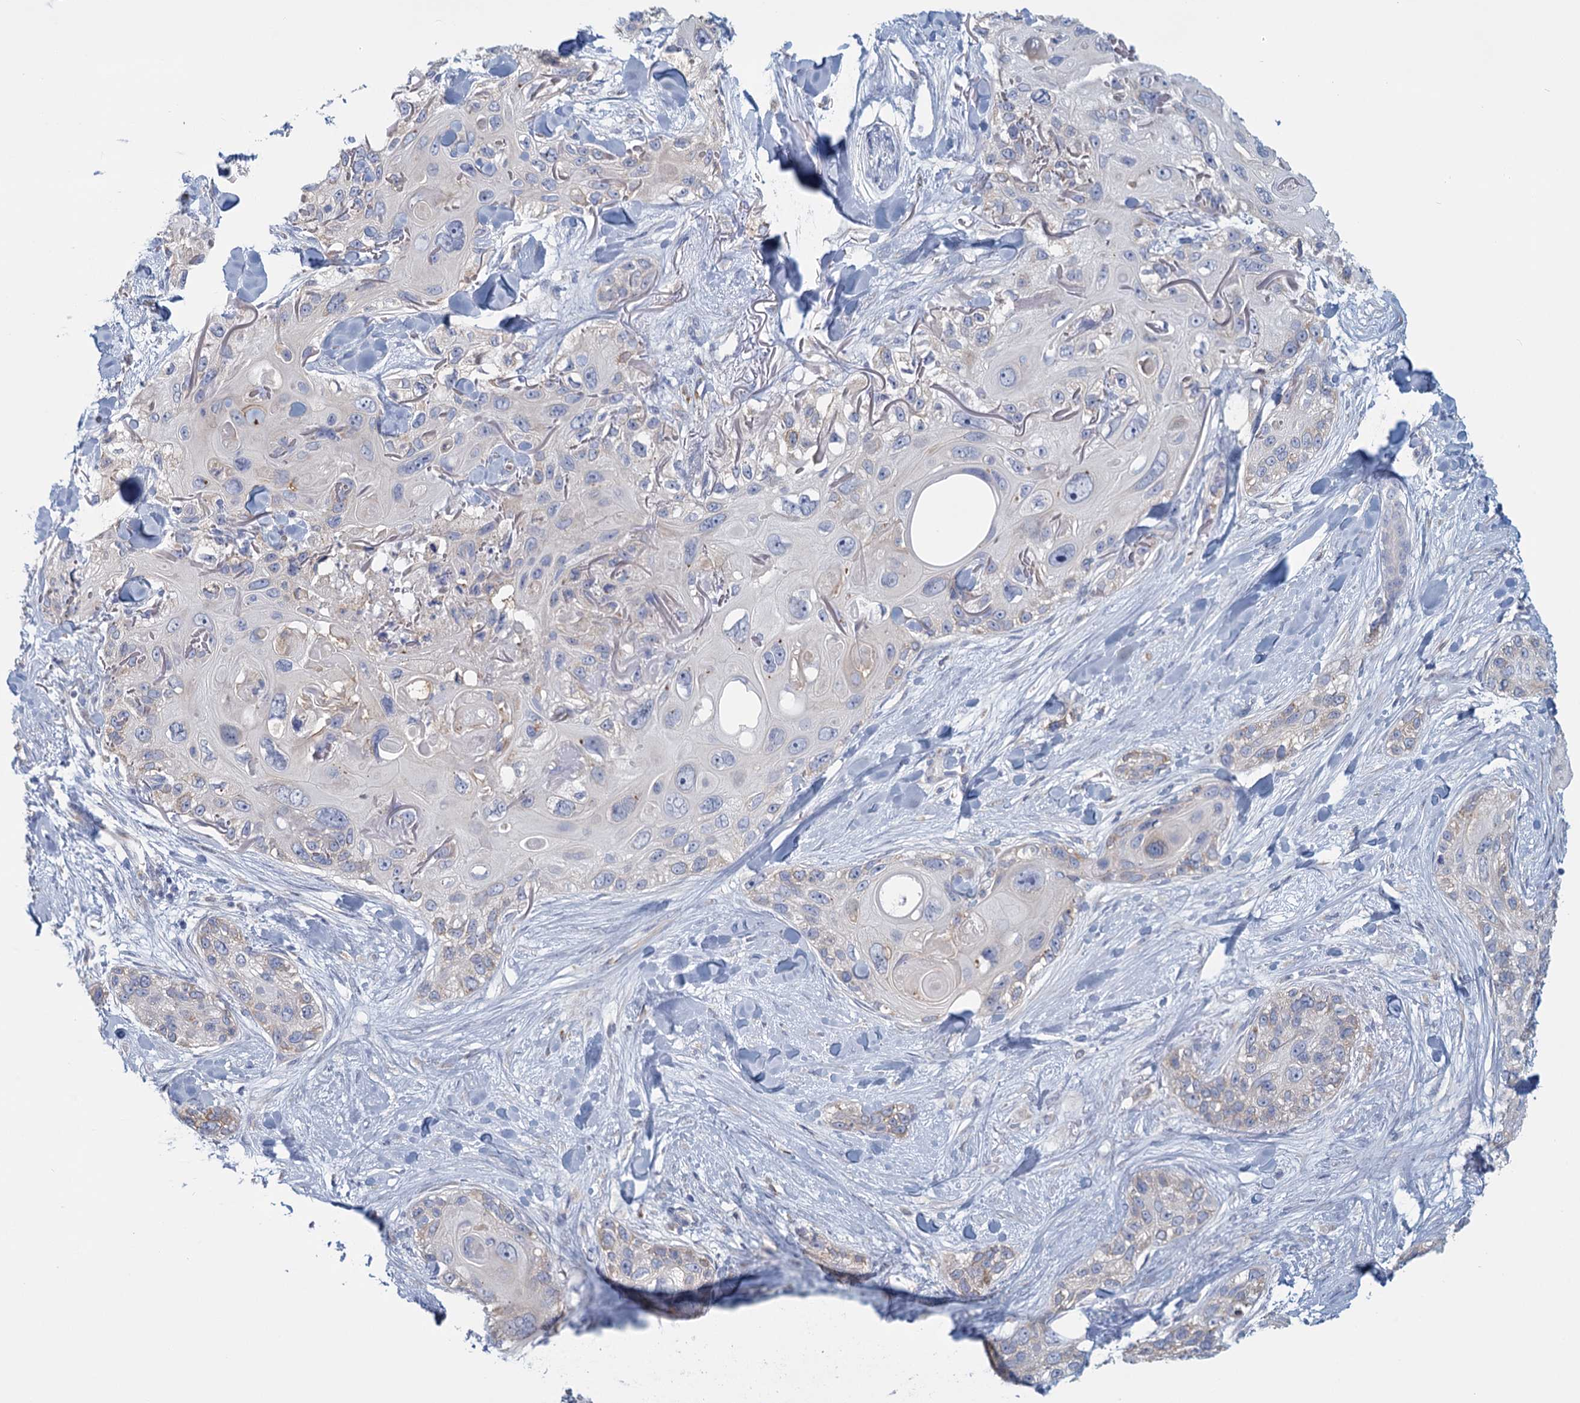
{"staining": {"intensity": "negative", "quantity": "none", "location": "none"}, "tissue": "skin cancer", "cell_type": "Tumor cells", "image_type": "cancer", "snomed": [{"axis": "morphology", "description": "Normal tissue, NOS"}, {"axis": "morphology", "description": "Squamous cell carcinoma, NOS"}, {"axis": "topography", "description": "Skin"}], "caption": "This image is of squamous cell carcinoma (skin) stained with immunohistochemistry to label a protein in brown with the nuclei are counter-stained blue. There is no positivity in tumor cells.", "gene": "ANKRD16", "patient": {"sex": "male", "age": 72}}